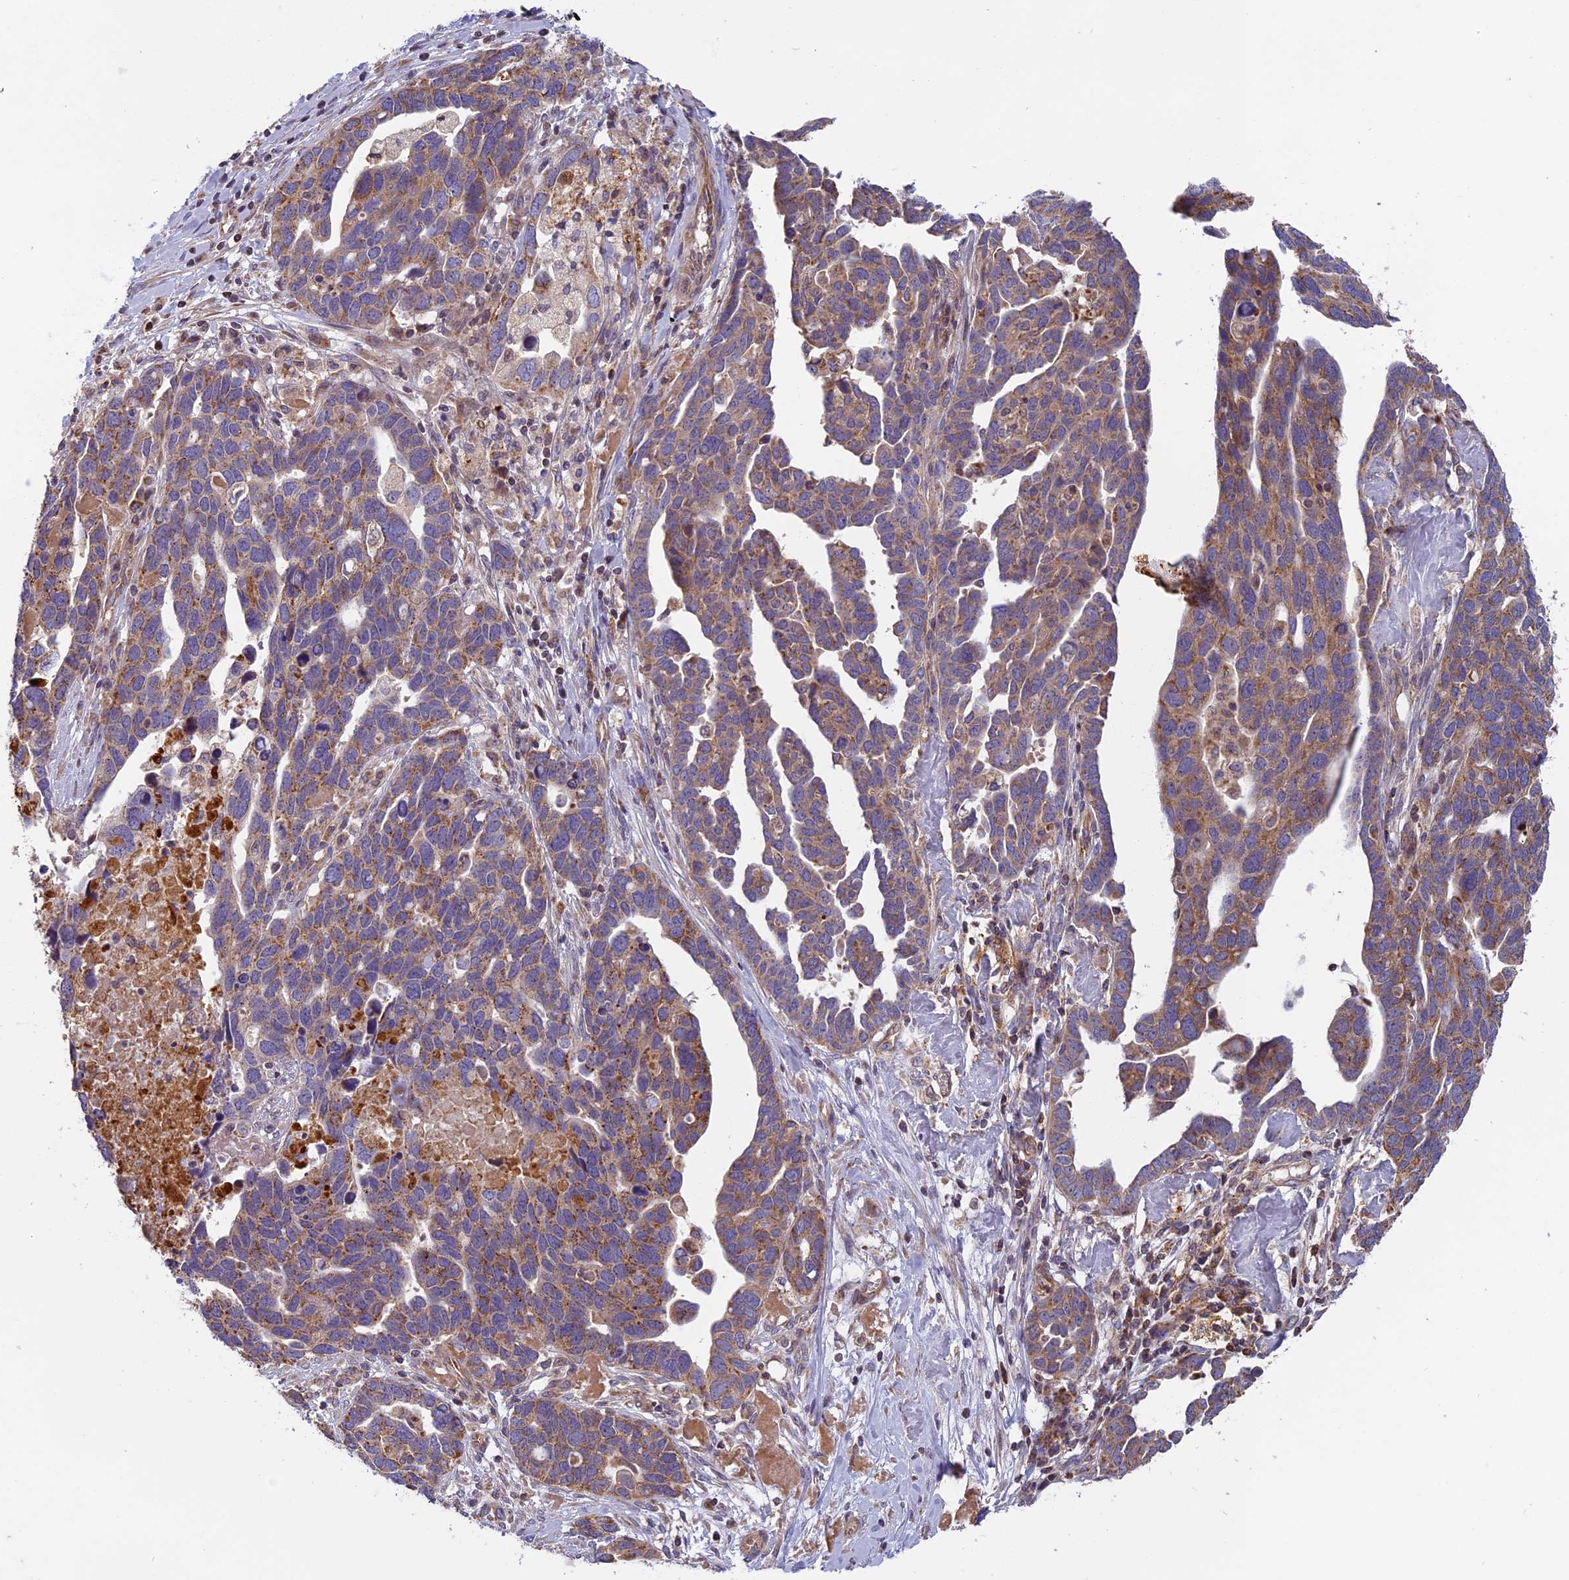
{"staining": {"intensity": "weak", "quantity": "25%-75%", "location": "cytoplasmic/membranous"}, "tissue": "ovarian cancer", "cell_type": "Tumor cells", "image_type": "cancer", "snomed": [{"axis": "morphology", "description": "Cystadenocarcinoma, serous, NOS"}, {"axis": "topography", "description": "Ovary"}], "caption": "Immunohistochemical staining of ovarian cancer (serous cystadenocarcinoma) displays weak cytoplasmic/membranous protein expression in approximately 25%-75% of tumor cells.", "gene": "EDAR", "patient": {"sex": "female", "age": 54}}